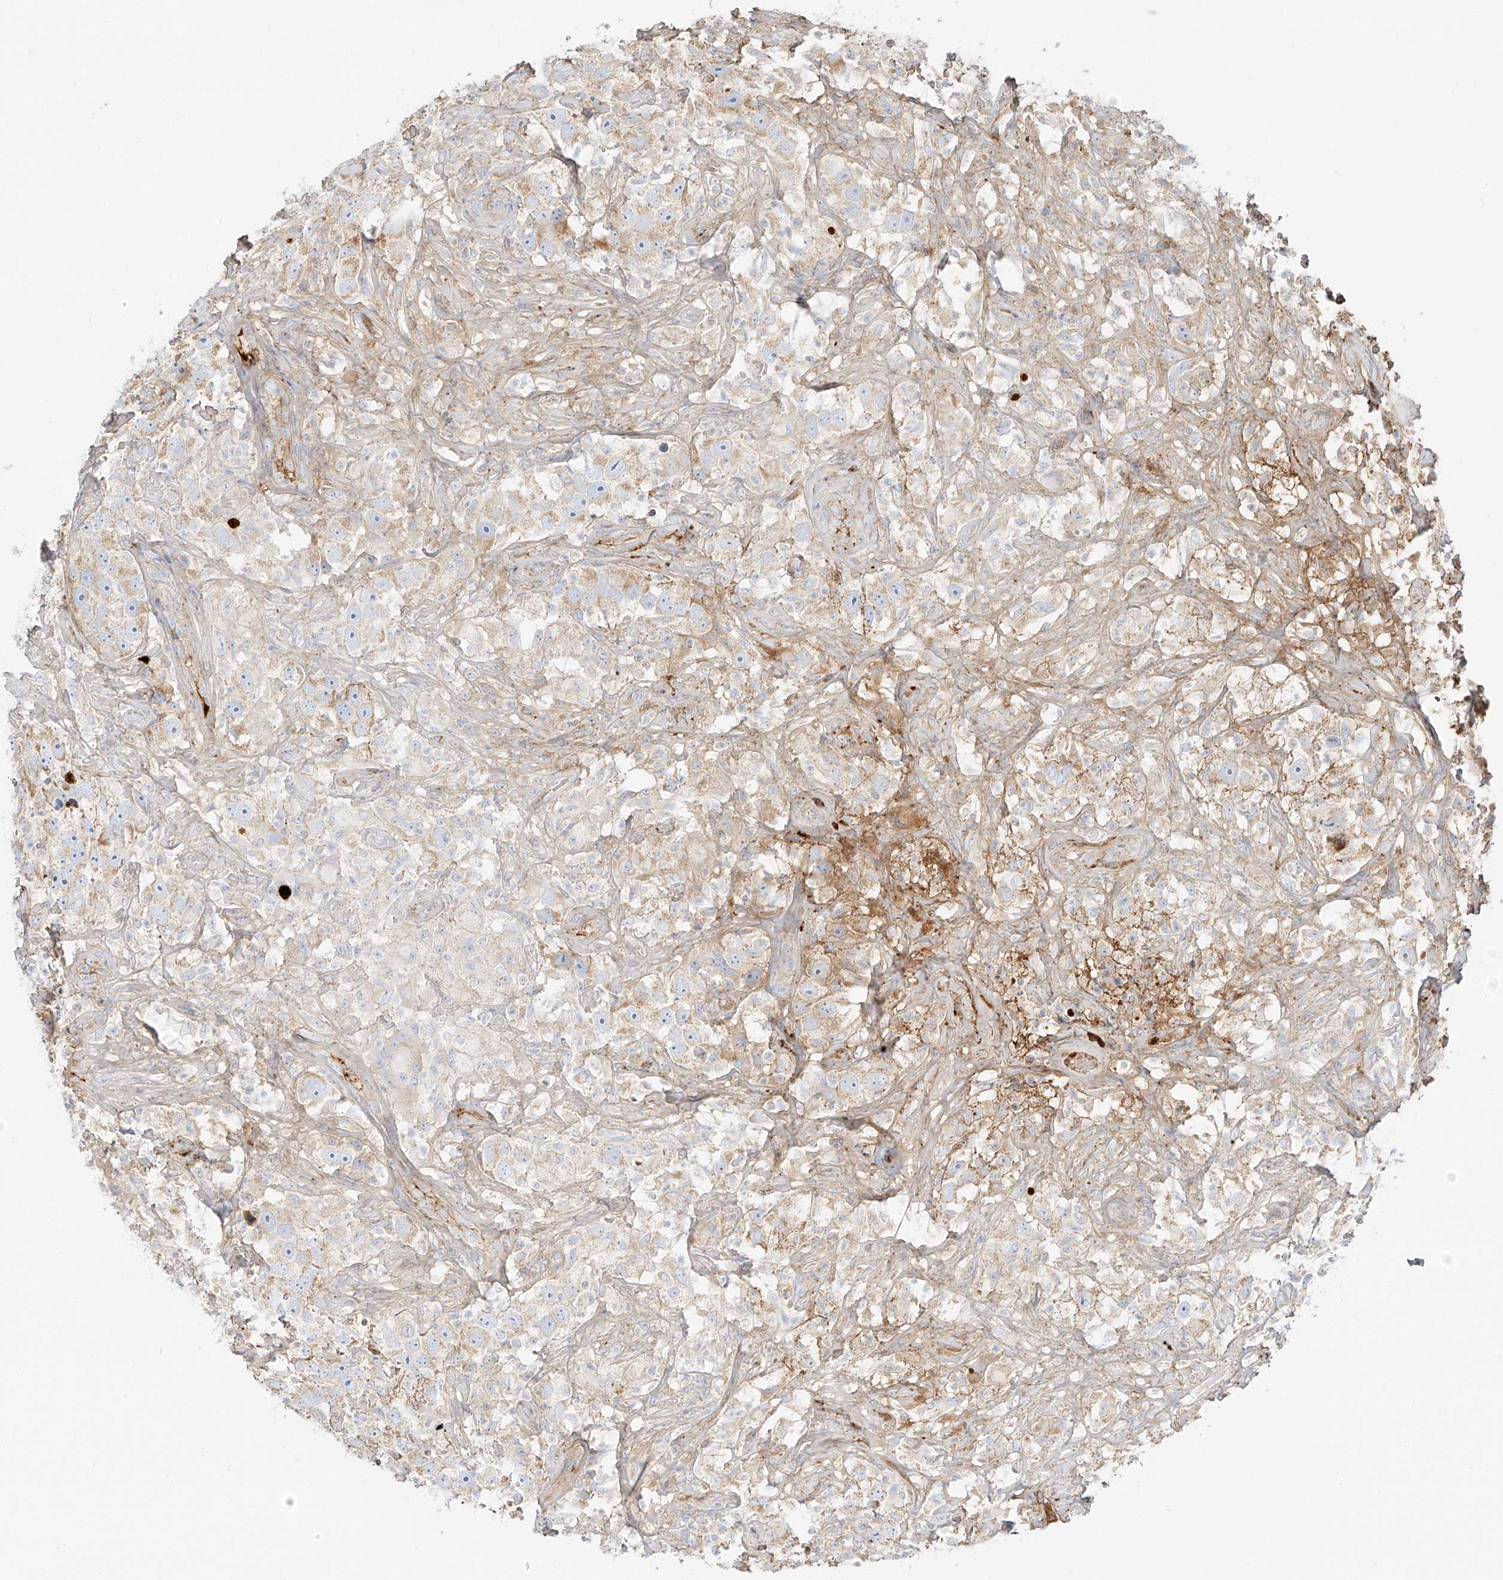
{"staining": {"intensity": "moderate", "quantity": "<25%", "location": "cytoplasmic/membranous"}, "tissue": "testis cancer", "cell_type": "Tumor cells", "image_type": "cancer", "snomed": [{"axis": "morphology", "description": "Seminoma, NOS"}, {"axis": "topography", "description": "Testis"}], "caption": "Immunohistochemical staining of human seminoma (testis) displays low levels of moderate cytoplasmic/membranous protein positivity in approximately <25% of tumor cells.", "gene": "OCSTAMP", "patient": {"sex": "male", "age": 49}}